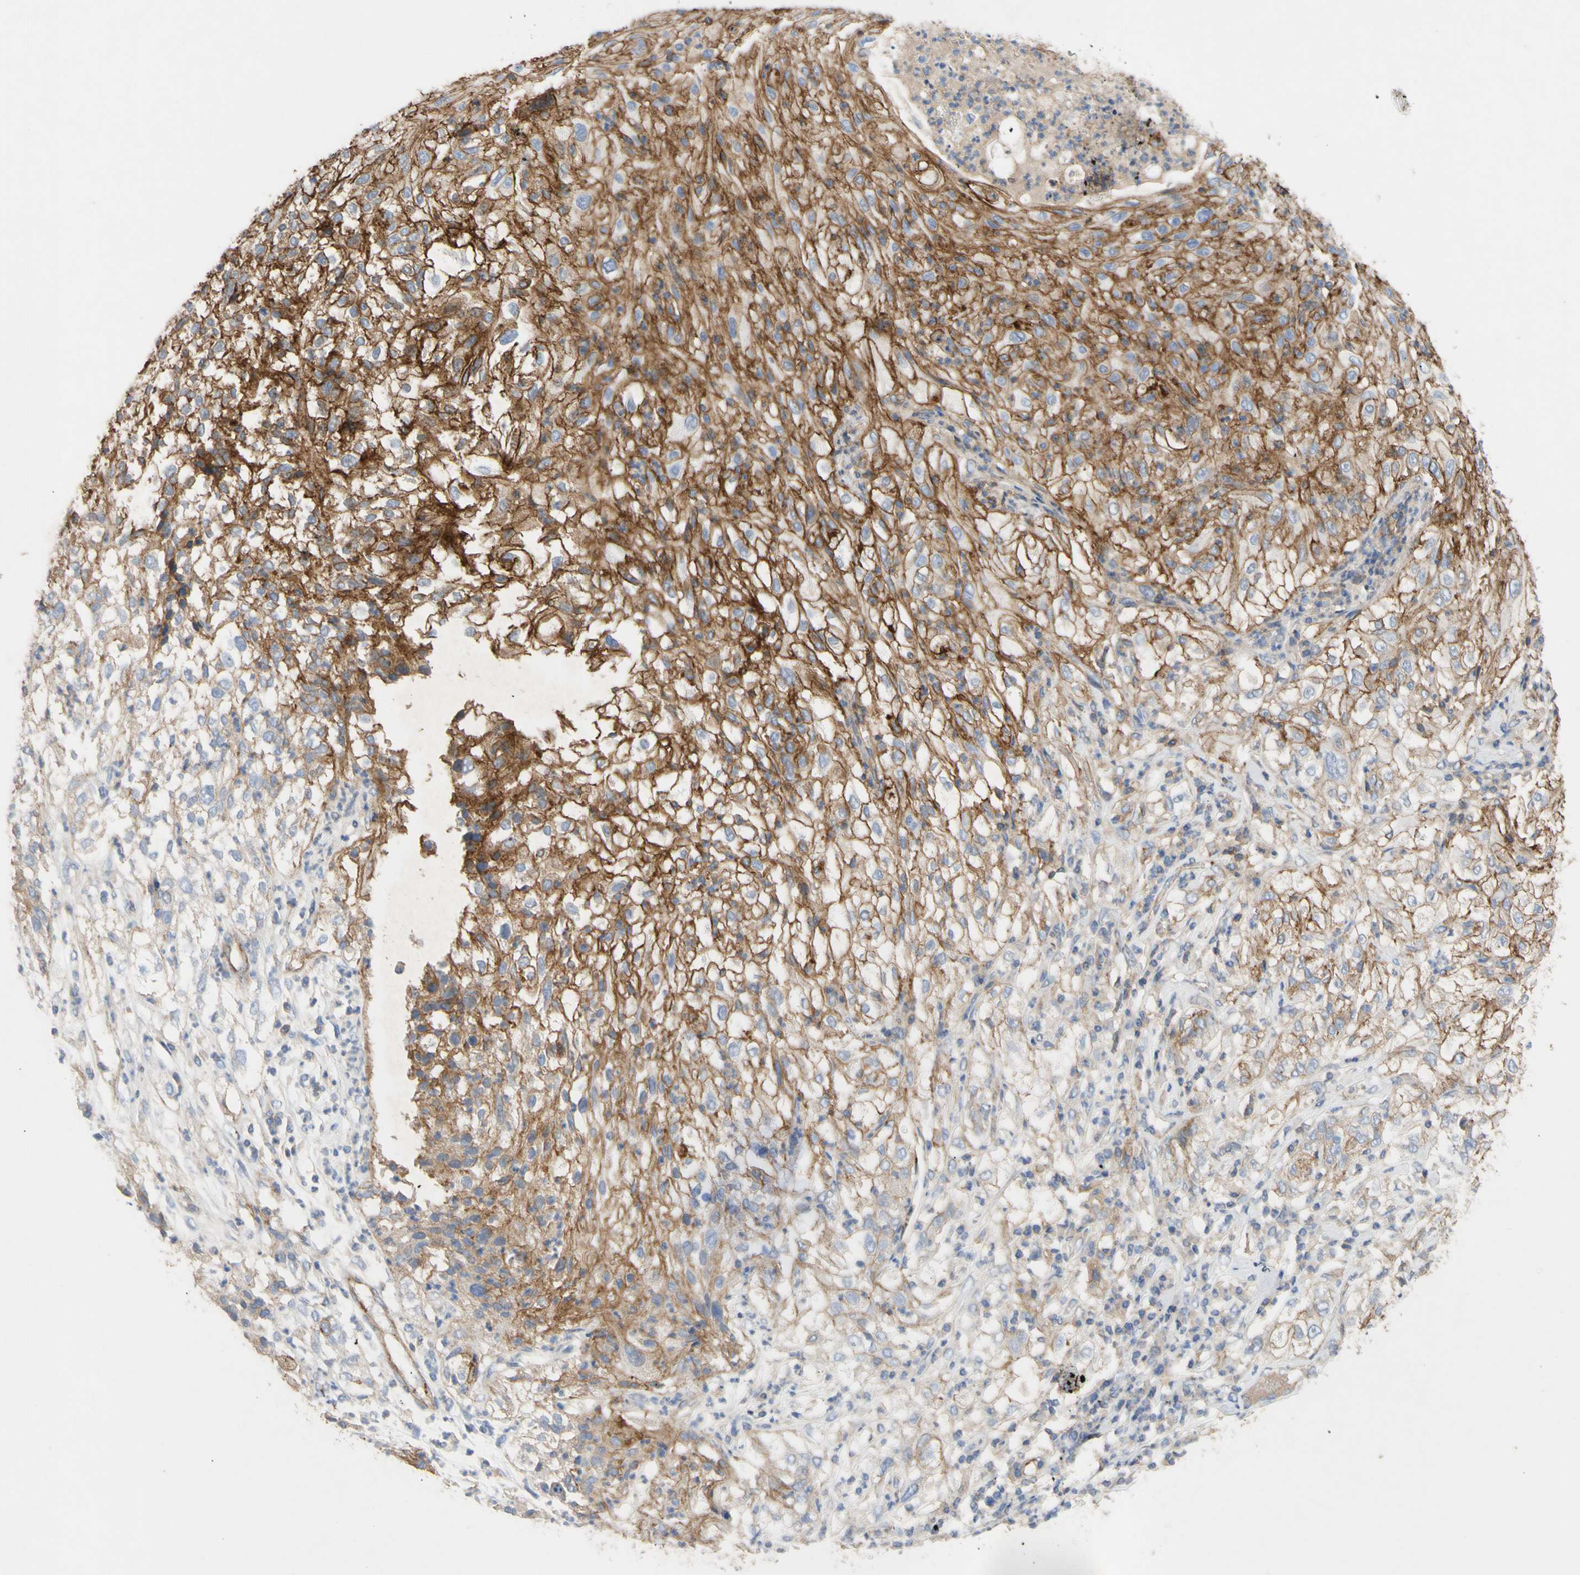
{"staining": {"intensity": "moderate", "quantity": ">75%", "location": "cytoplasmic/membranous"}, "tissue": "lung cancer", "cell_type": "Tumor cells", "image_type": "cancer", "snomed": [{"axis": "morphology", "description": "Inflammation, NOS"}, {"axis": "morphology", "description": "Squamous cell carcinoma, NOS"}, {"axis": "topography", "description": "Lymph node"}, {"axis": "topography", "description": "Soft tissue"}, {"axis": "topography", "description": "Lung"}], "caption": "The histopathology image shows staining of lung cancer, revealing moderate cytoplasmic/membranous protein staining (brown color) within tumor cells.", "gene": "ATP2A3", "patient": {"sex": "male", "age": 66}}